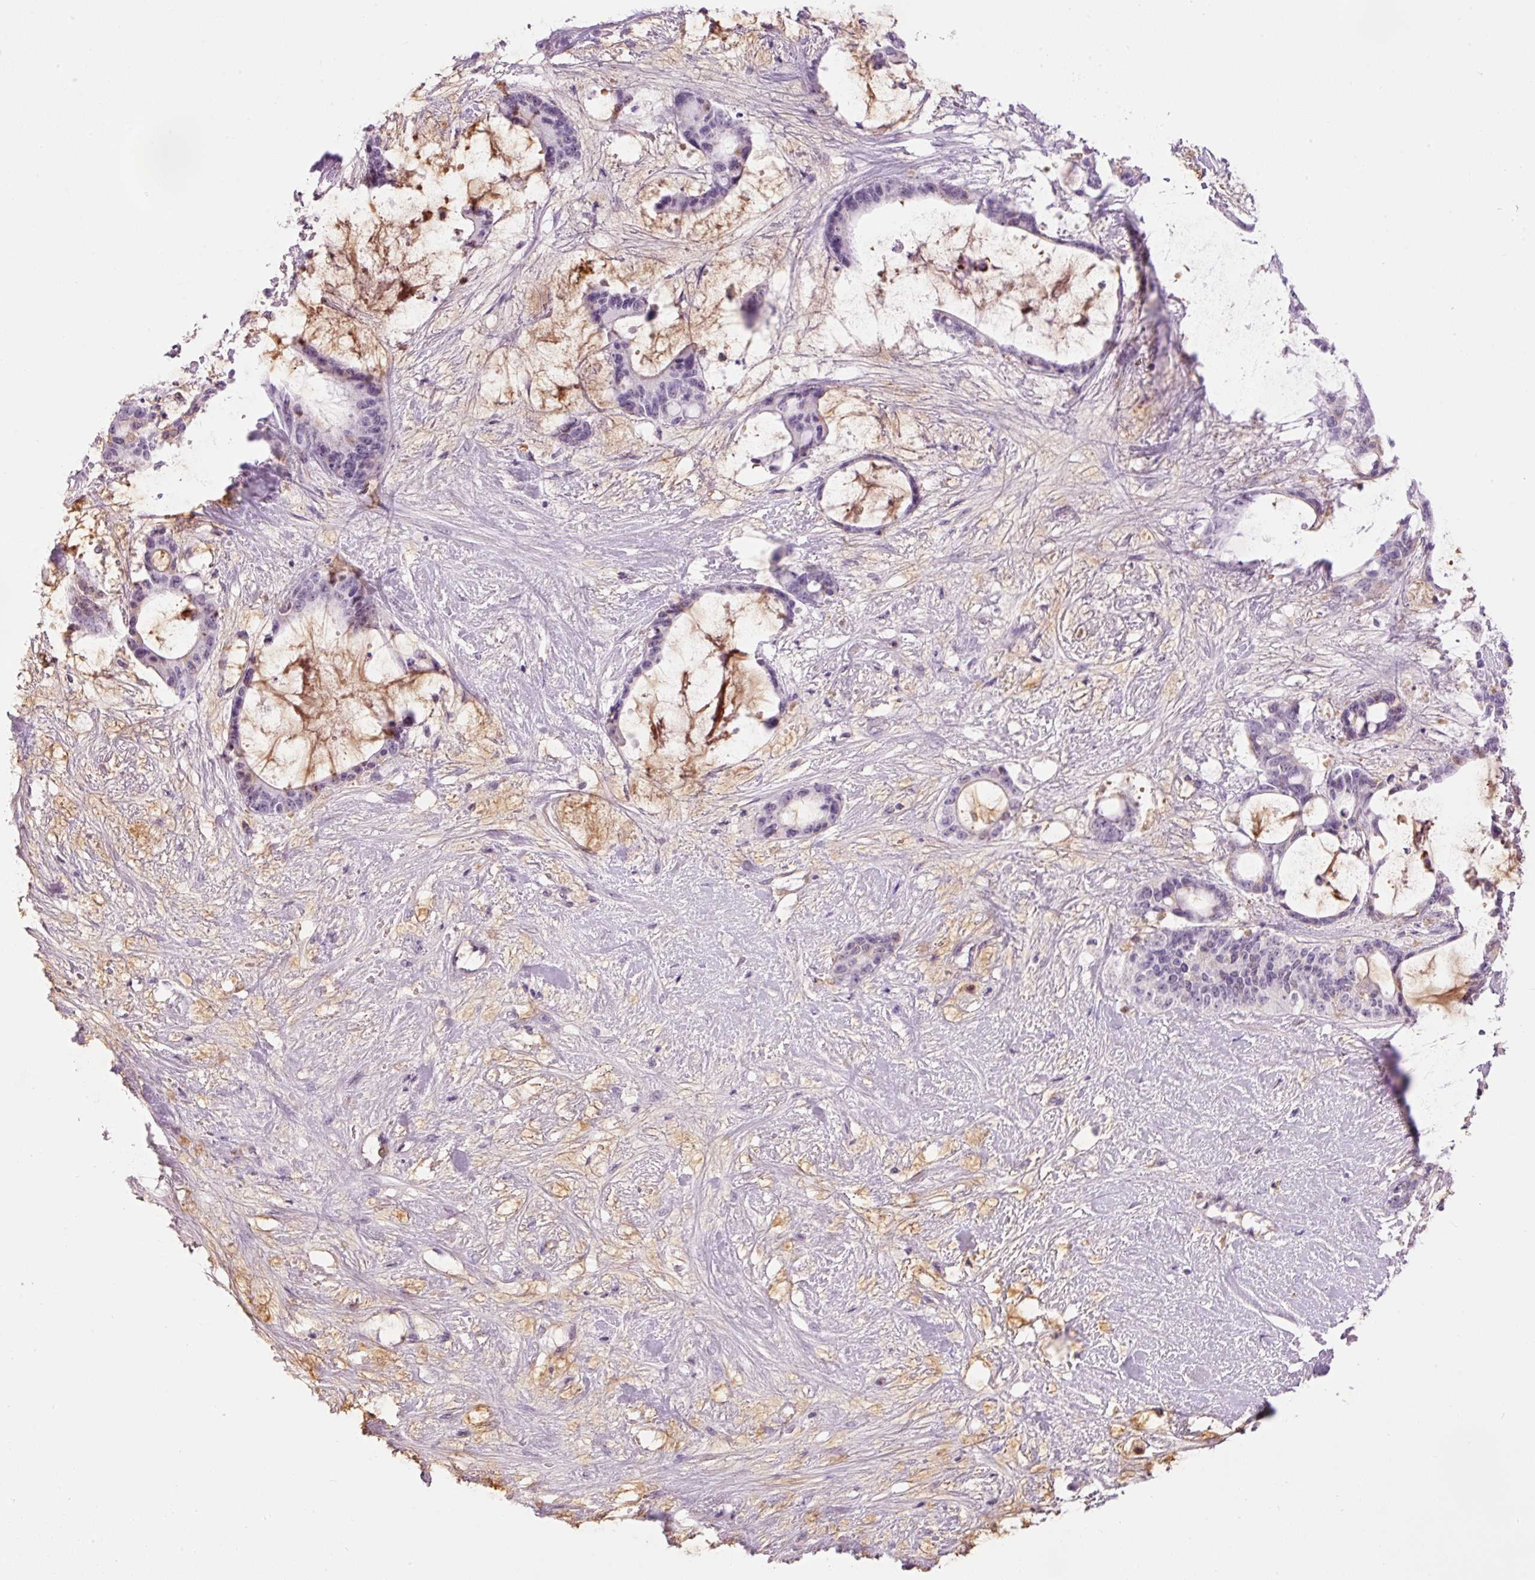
{"staining": {"intensity": "negative", "quantity": "none", "location": "none"}, "tissue": "liver cancer", "cell_type": "Tumor cells", "image_type": "cancer", "snomed": [{"axis": "morphology", "description": "Normal tissue, NOS"}, {"axis": "morphology", "description": "Cholangiocarcinoma"}, {"axis": "topography", "description": "Liver"}, {"axis": "topography", "description": "Peripheral nerve tissue"}], "caption": "Immunohistochemistry histopathology image of neoplastic tissue: liver cancer stained with DAB reveals no significant protein positivity in tumor cells.", "gene": "PRPF38B", "patient": {"sex": "female", "age": 73}}